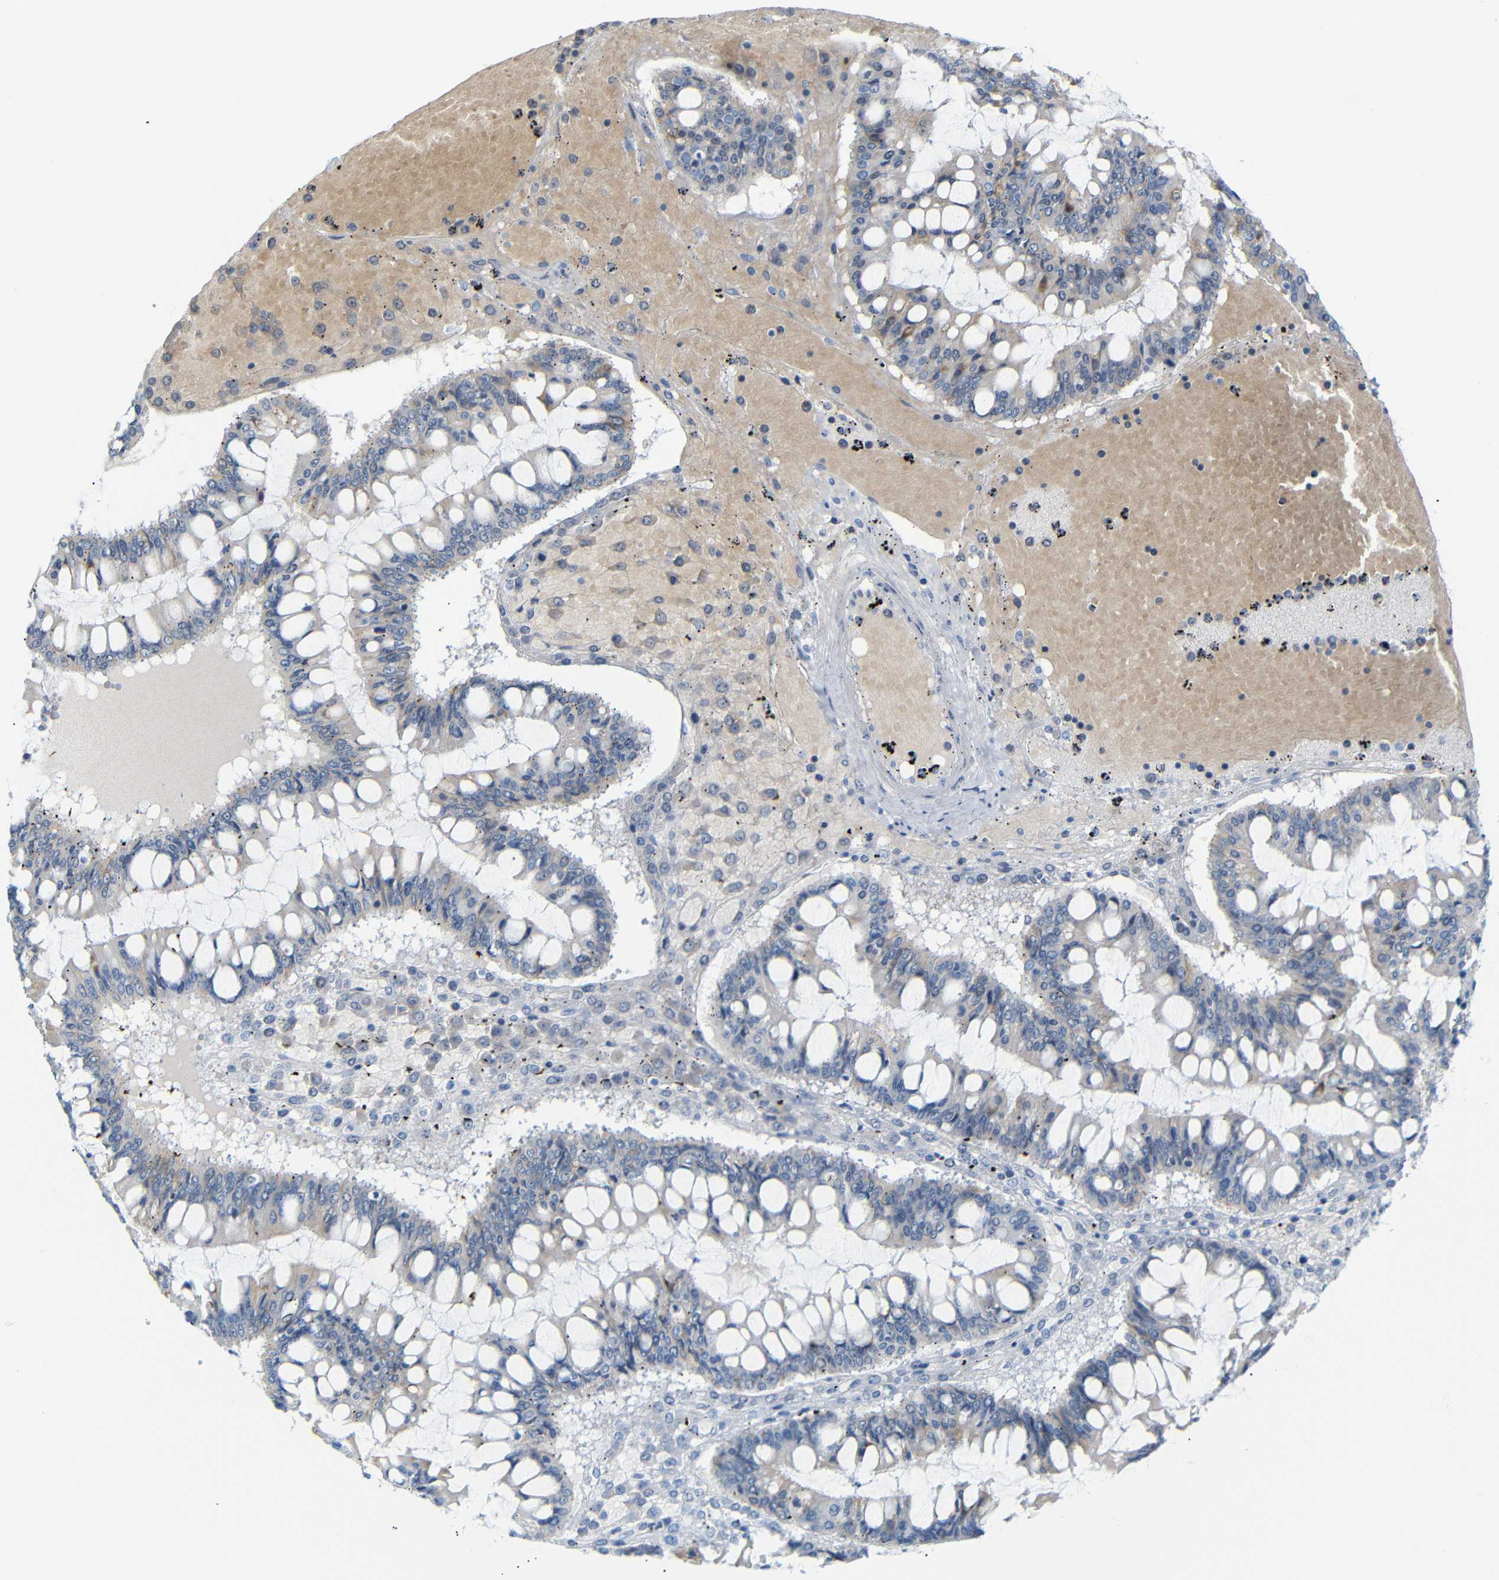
{"staining": {"intensity": "moderate", "quantity": "<25%", "location": "cytoplasmic/membranous"}, "tissue": "ovarian cancer", "cell_type": "Tumor cells", "image_type": "cancer", "snomed": [{"axis": "morphology", "description": "Cystadenocarcinoma, mucinous, NOS"}, {"axis": "topography", "description": "Ovary"}], "caption": "The image displays immunohistochemical staining of mucinous cystadenocarcinoma (ovarian). There is moderate cytoplasmic/membranous expression is present in approximately <25% of tumor cells. The protein of interest is stained brown, and the nuclei are stained in blue (DAB IHC with brightfield microscopy, high magnification).", "gene": "DYNAP", "patient": {"sex": "female", "age": 73}}